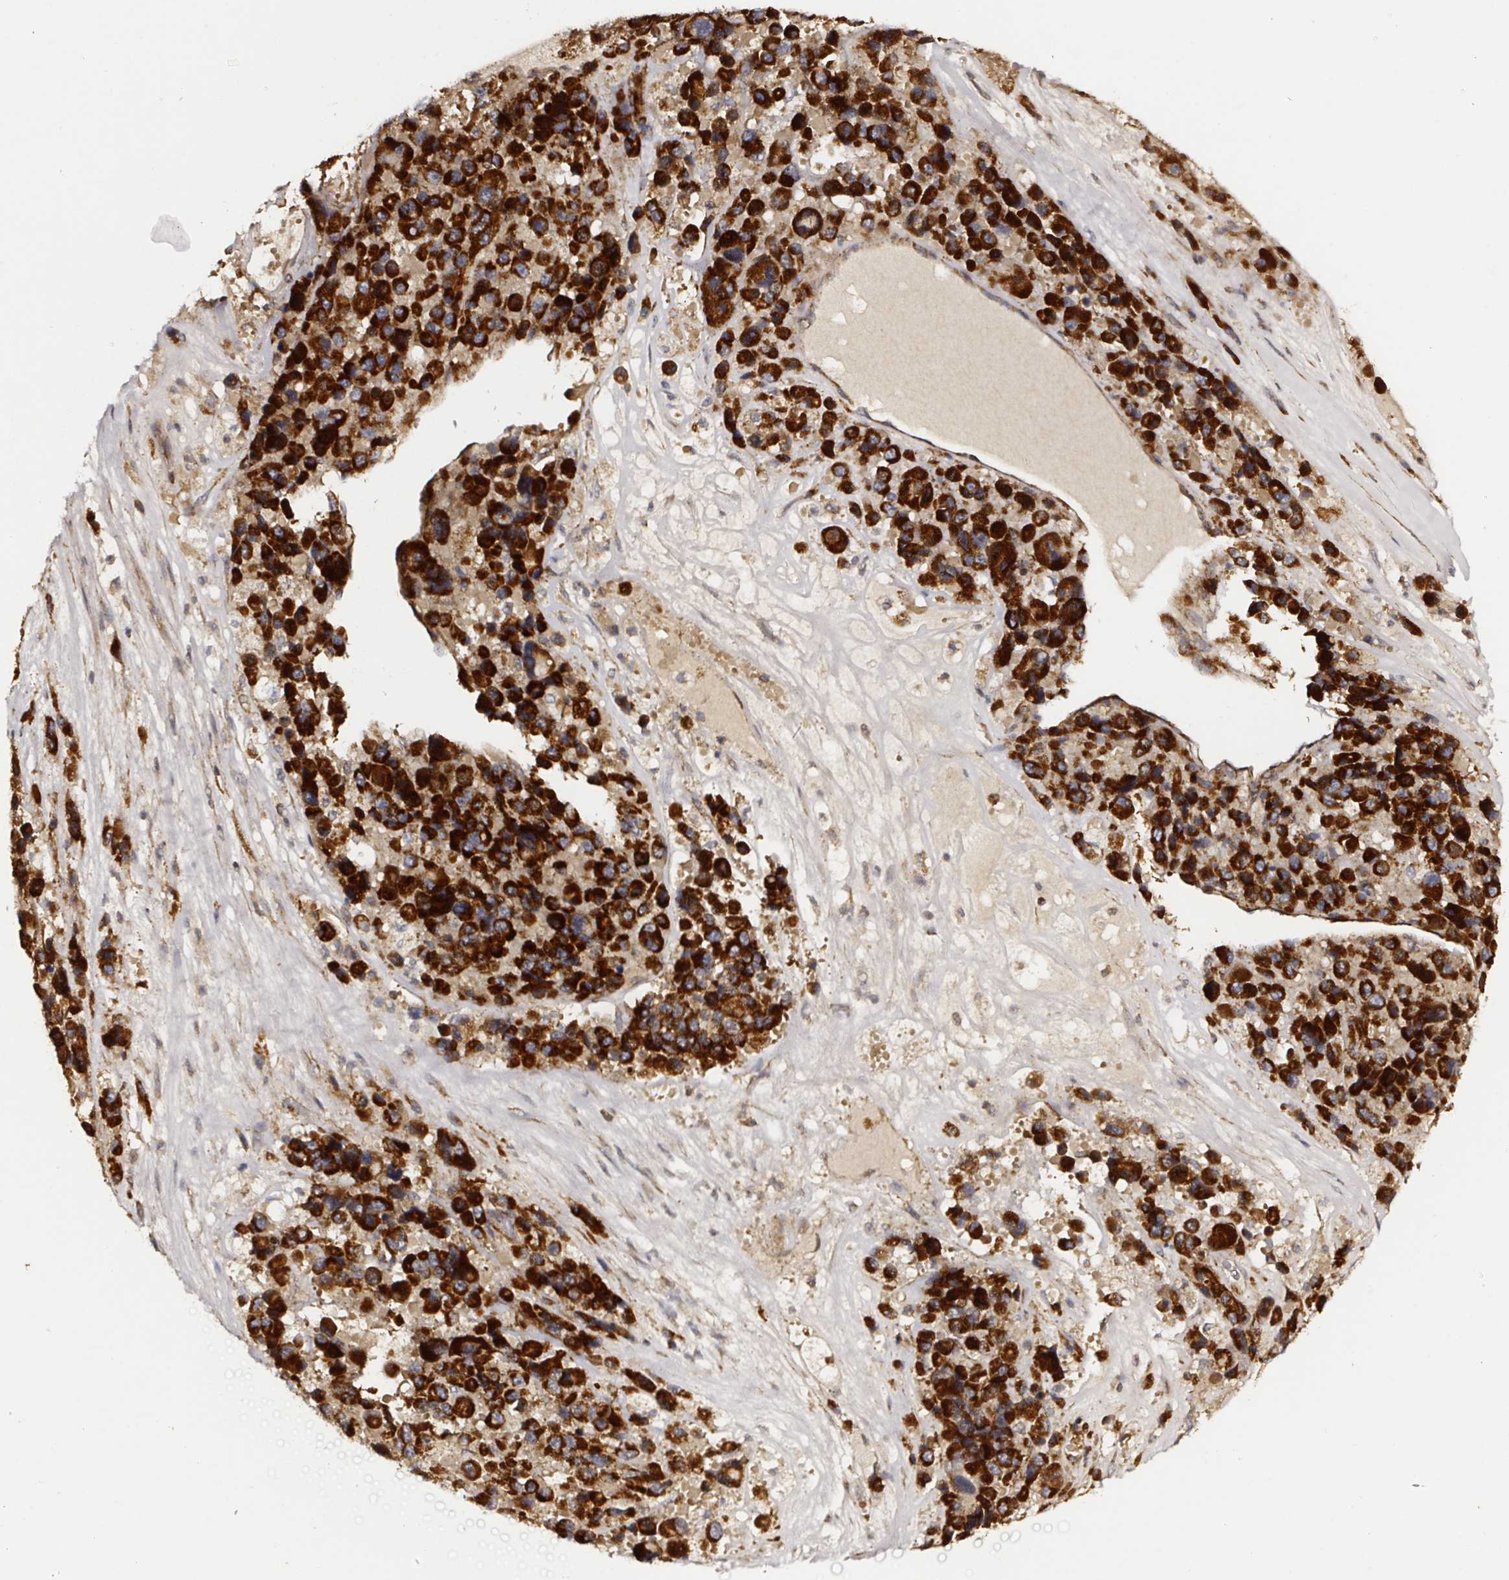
{"staining": {"intensity": "strong", "quantity": ">75%", "location": "cytoplasmic/membranous"}, "tissue": "melanoma", "cell_type": "Tumor cells", "image_type": "cancer", "snomed": [{"axis": "morphology", "description": "Malignant melanoma, Metastatic site"}, {"axis": "topography", "description": "Lymph node"}], "caption": "Tumor cells exhibit strong cytoplasmic/membranous staining in approximately >75% of cells in melanoma.", "gene": "ATAD3B", "patient": {"sex": "female", "age": 65}}